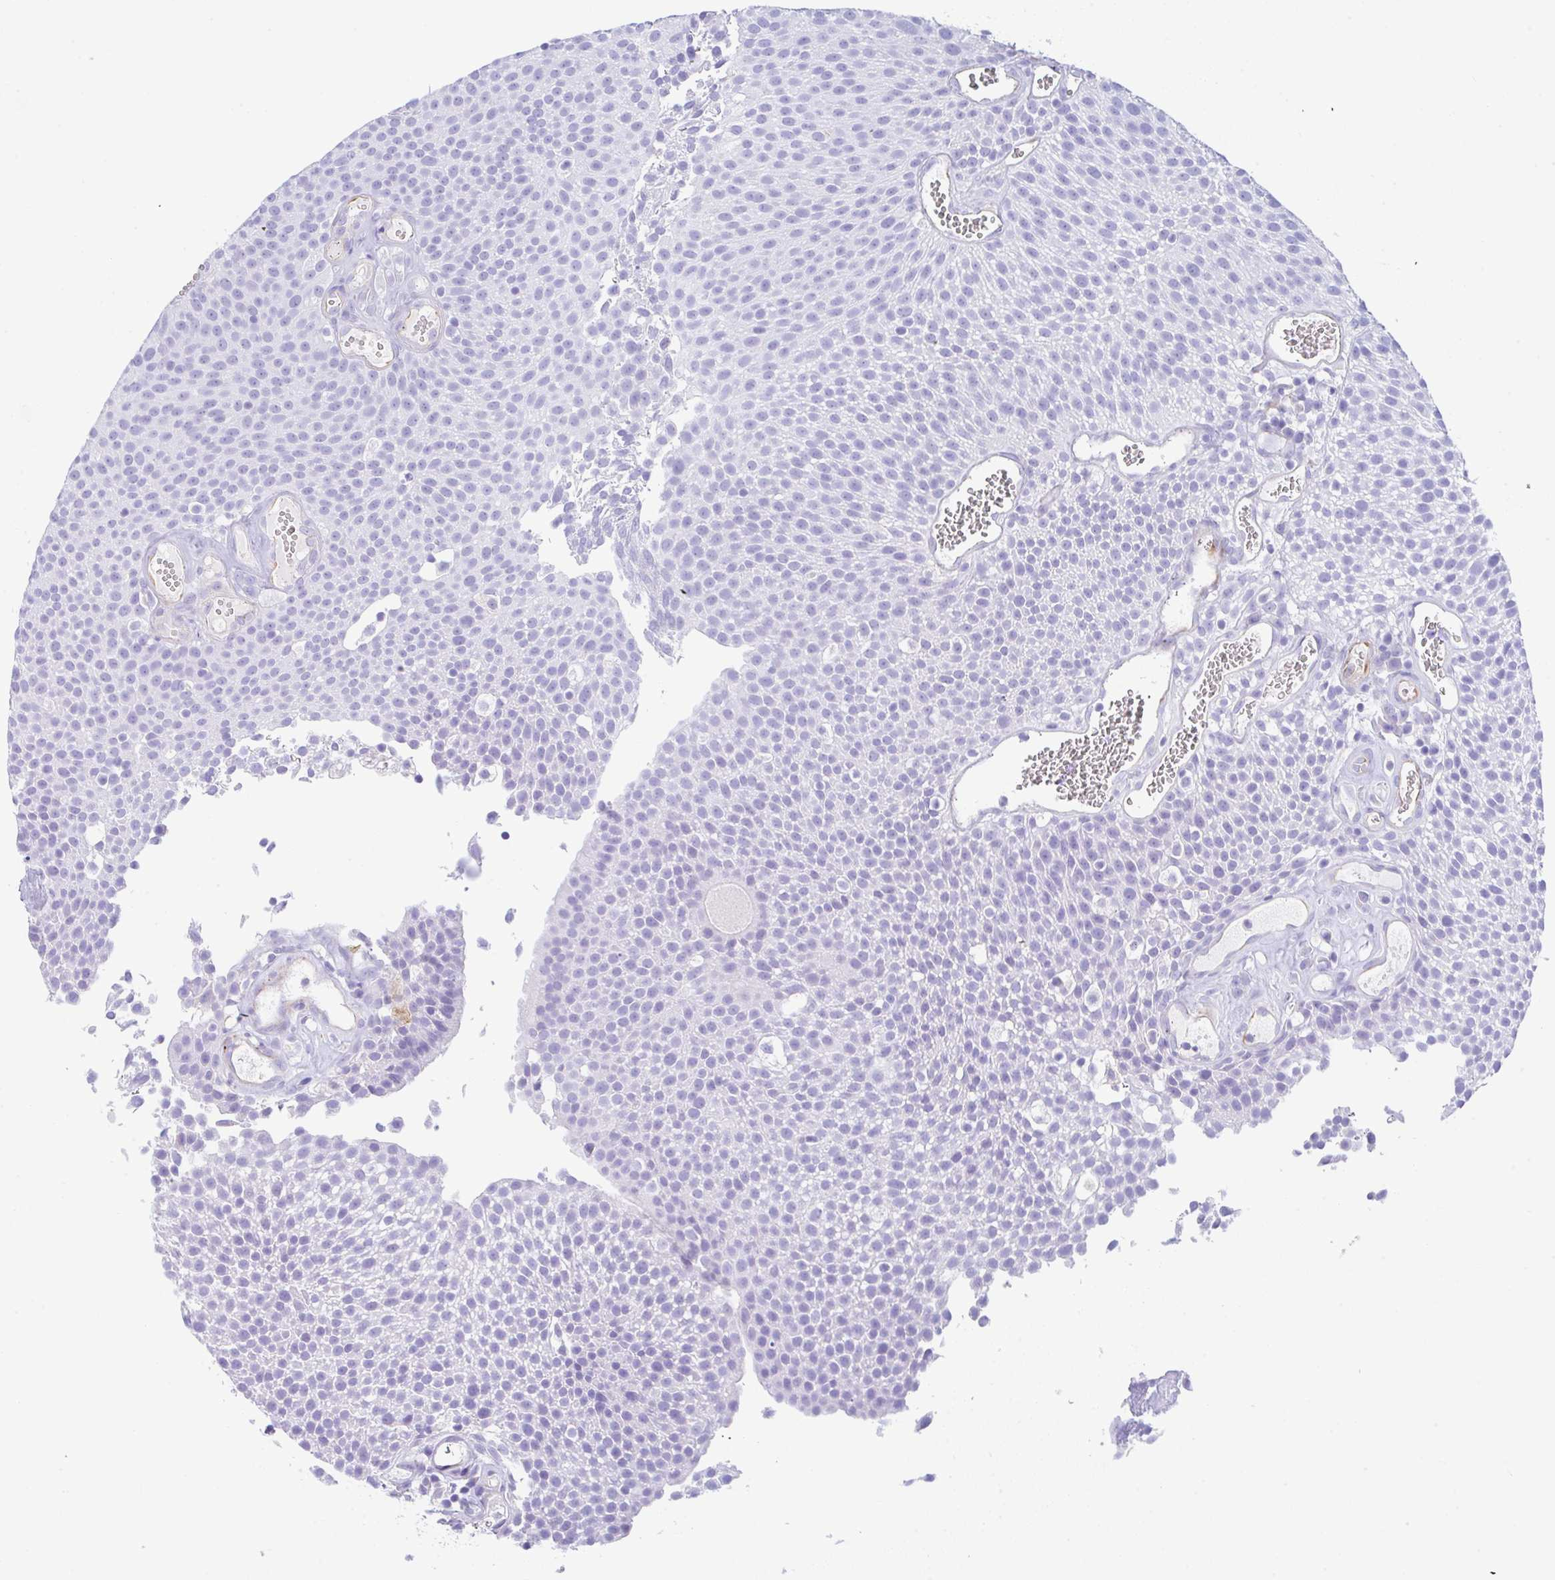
{"staining": {"intensity": "negative", "quantity": "none", "location": "none"}, "tissue": "urothelial cancer", "cell_type": "Tumor cells", "image_type": "cancer", "snomed": [{"axis": "morphology", "description": "Urothelial carcinoma, Low grade"}, {"axis": "topography", "description": "Urinary bladder"}], "caption": "Protein analysis of urothelial carcinoma (low-grade) demonstrates no significant expression in tumor cells. (DAB IHC with hematoxylin counter stain).", "gene": "NDUFAF8", "patient": {"sex": "female", "age": 79}}